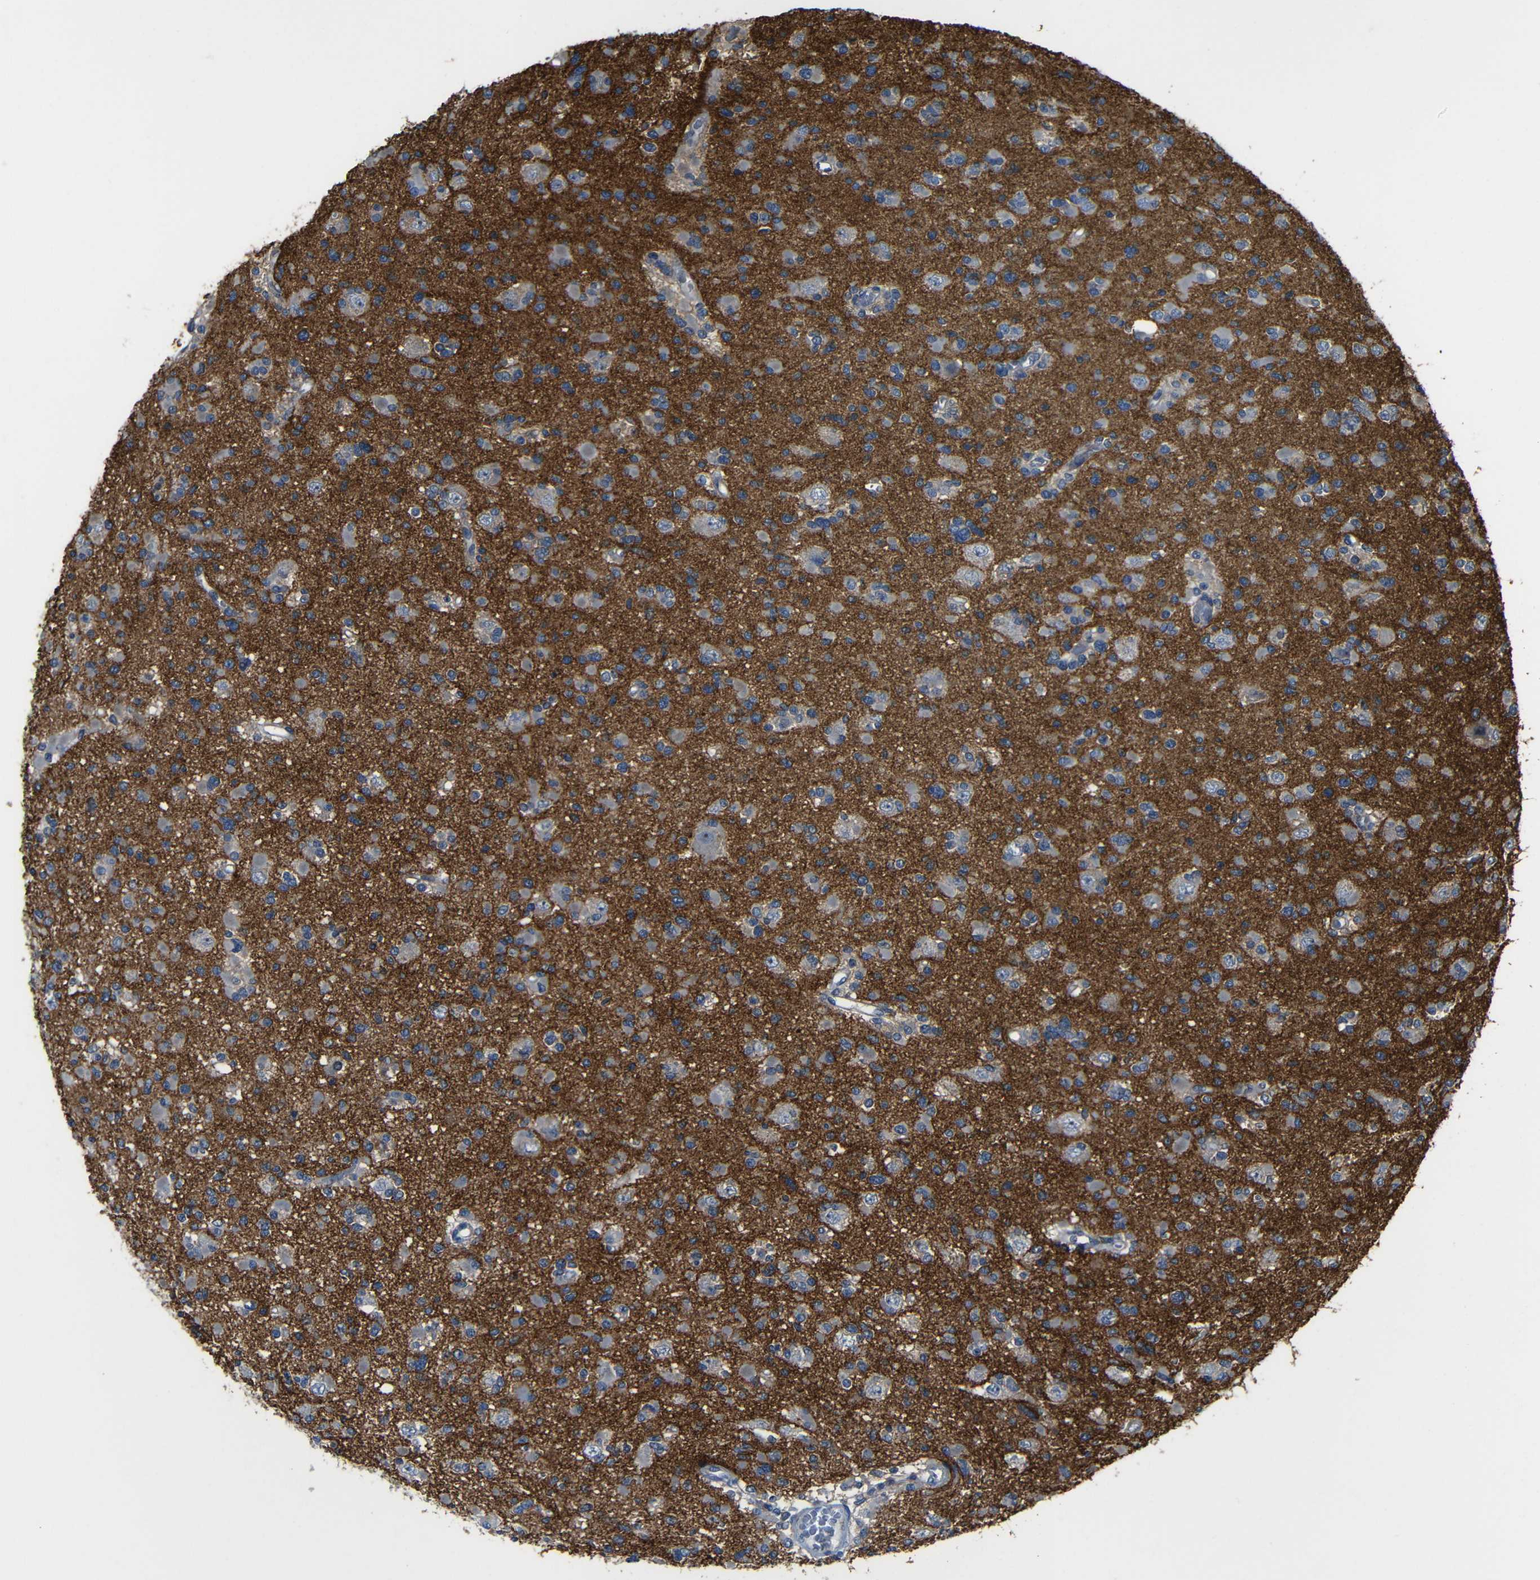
{"staining": {"intensity": "negative", "quantity": "none", "location": "none"}, "tissue": "glioma", "cell_type": "Tumor cells", "image_type": "cancer", "snomed": [{"axis": "morphology", "description": "Glioma, malignant, Low grade"}, {"axis": "topography", "description": "Brain"}], "caption": "IHC micrograph of low-grade glioma (malignant) stained for a protein (brown), which demonstrates no positivity in tumor cells.", "gene": "DNAJC5", "patient": {"sex": "female", "age": 22}}